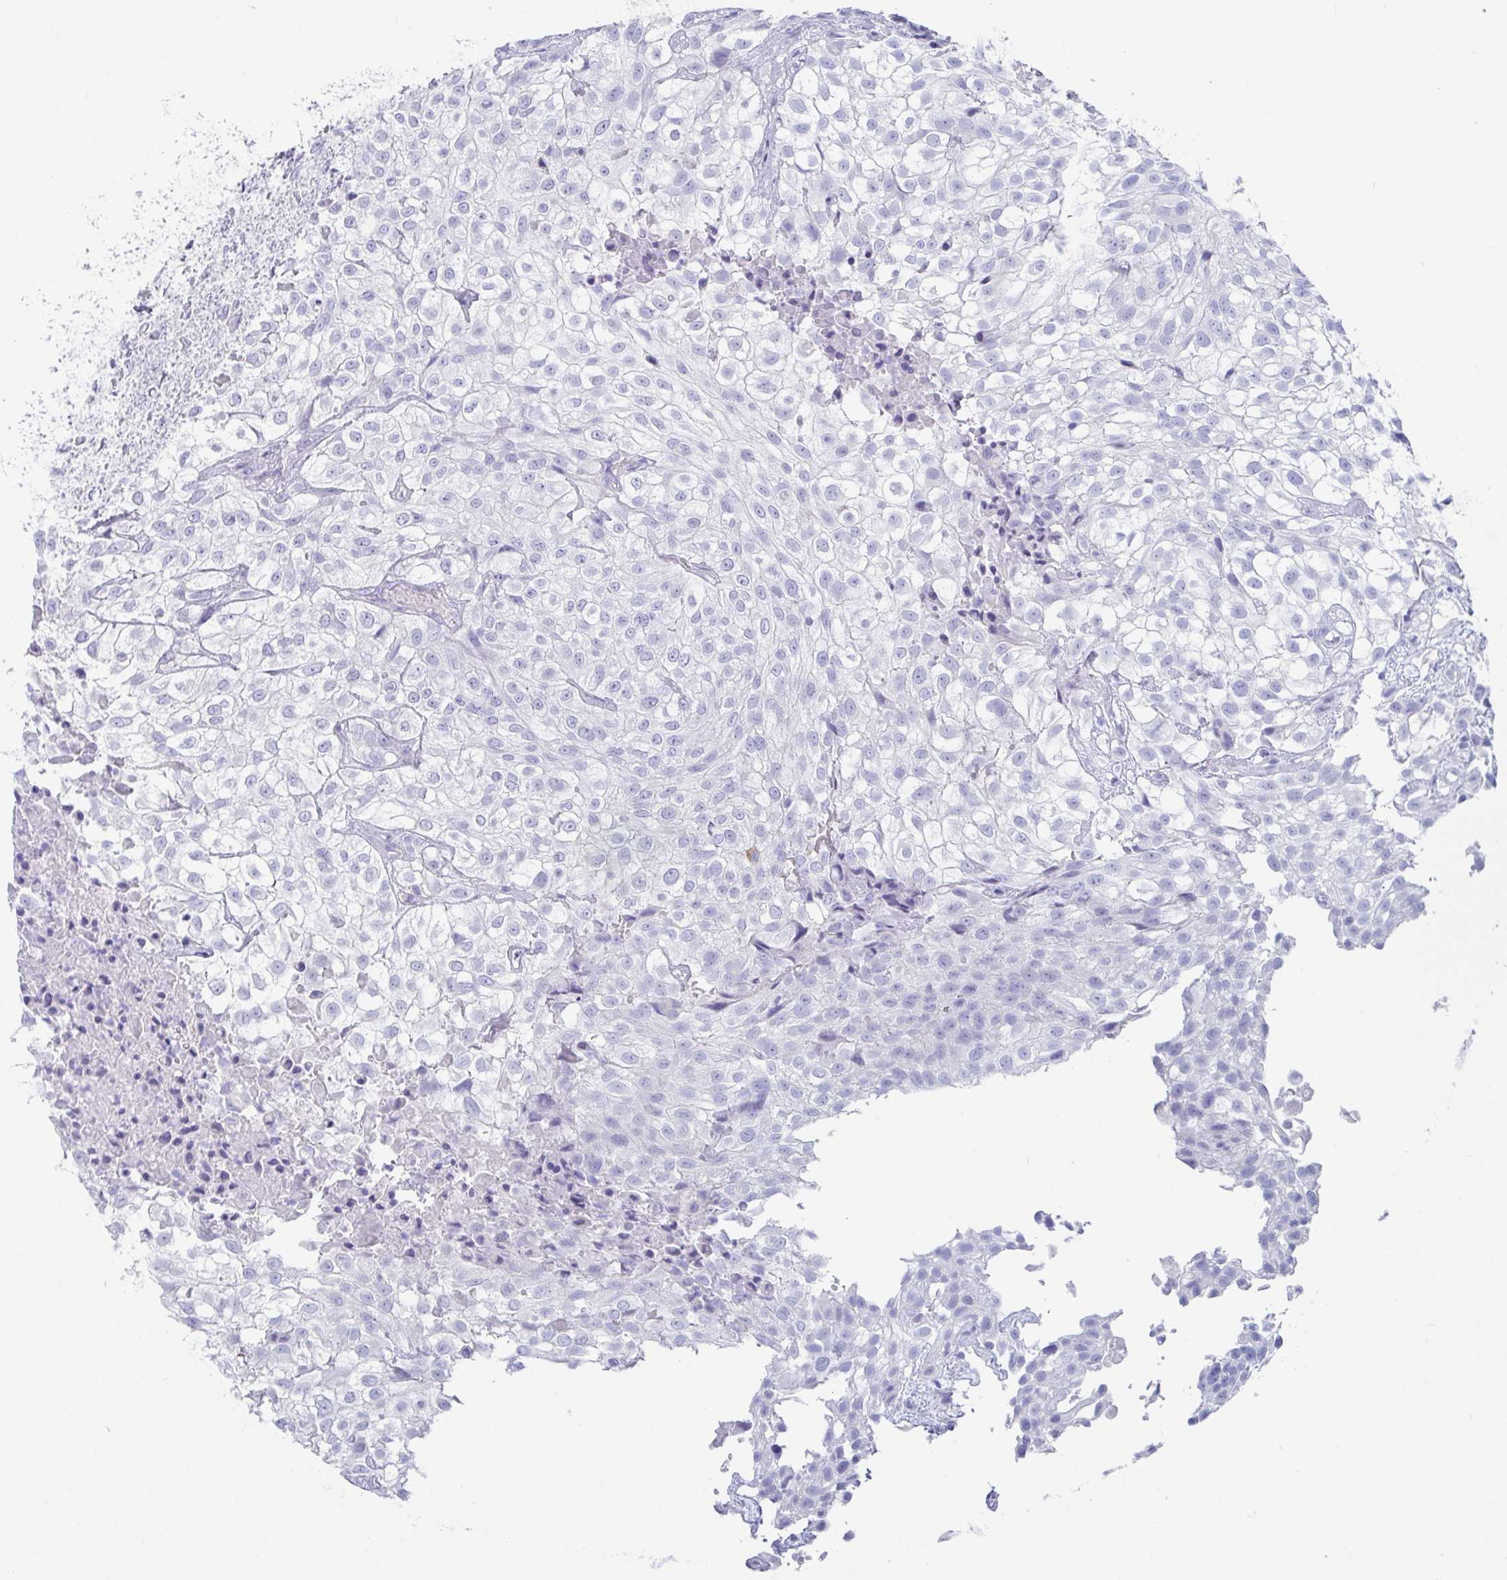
{"staining": {"intensity": "negative", "quantity": "none", "location": "none"}, "tissue": "urothelial cancer", "cell_type": "Tumor cells", "image_type": "cancer", "snomed": [{"axis": "morphology", "description": "Urothelial carcinoma, High grade"}, {"axis": "topography", "description": "Urinary bladder"}], "caption": "High power microscopy micrograph of an immunohistochemistry (IHC) image of urothelial cancer, revealing no significant staining in tumor cells. The staining was performed using DAB to visualize the protein expression in brown, while the nuclei were stained in blue with hematoxylin (Magnification: 20x).", "gene": "PLA2G1B", "patient": {"sex": "male", "age": 56}}